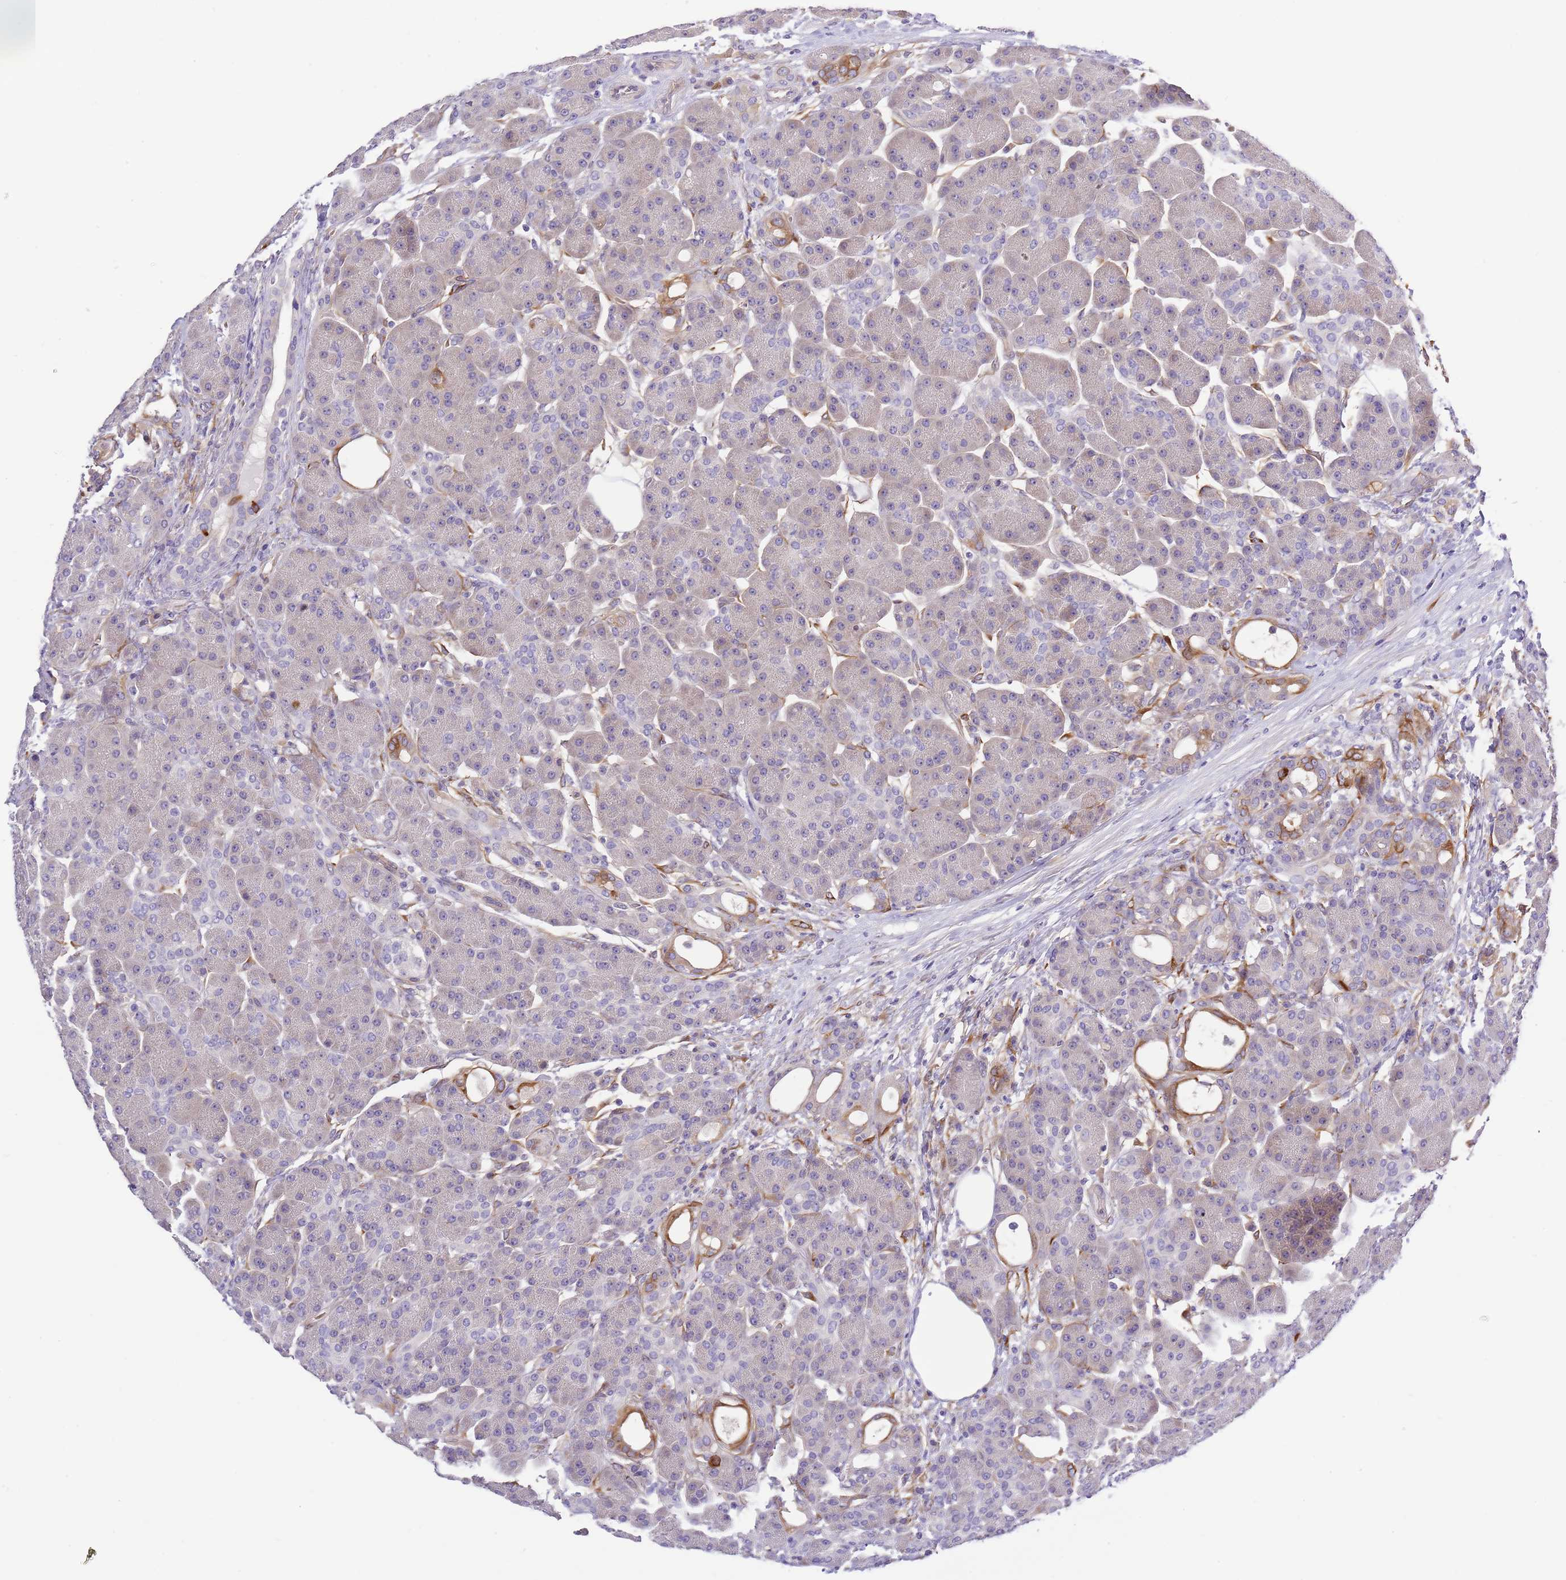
{"staining": {"intensity": "moderate", "quantity": "<25%", "location": "cytoplasmic/membranous"}, "tissue": "pancreas", "cell_type": "Exocrine glandular cells", "image_type": "normal", "snomed": [{"axis": "morphology", "description": "Normal tissue, NOS"}, {"axis": "topography", "description": "Pancreas"}], "caption": "Unremarkable pancreas demonstrates moderate cytoplasmic/membranous staining in approximately <25% of exocrine glandular cells.", "gene": "RFK", "patient": {"sex": "male", "age": 63}}